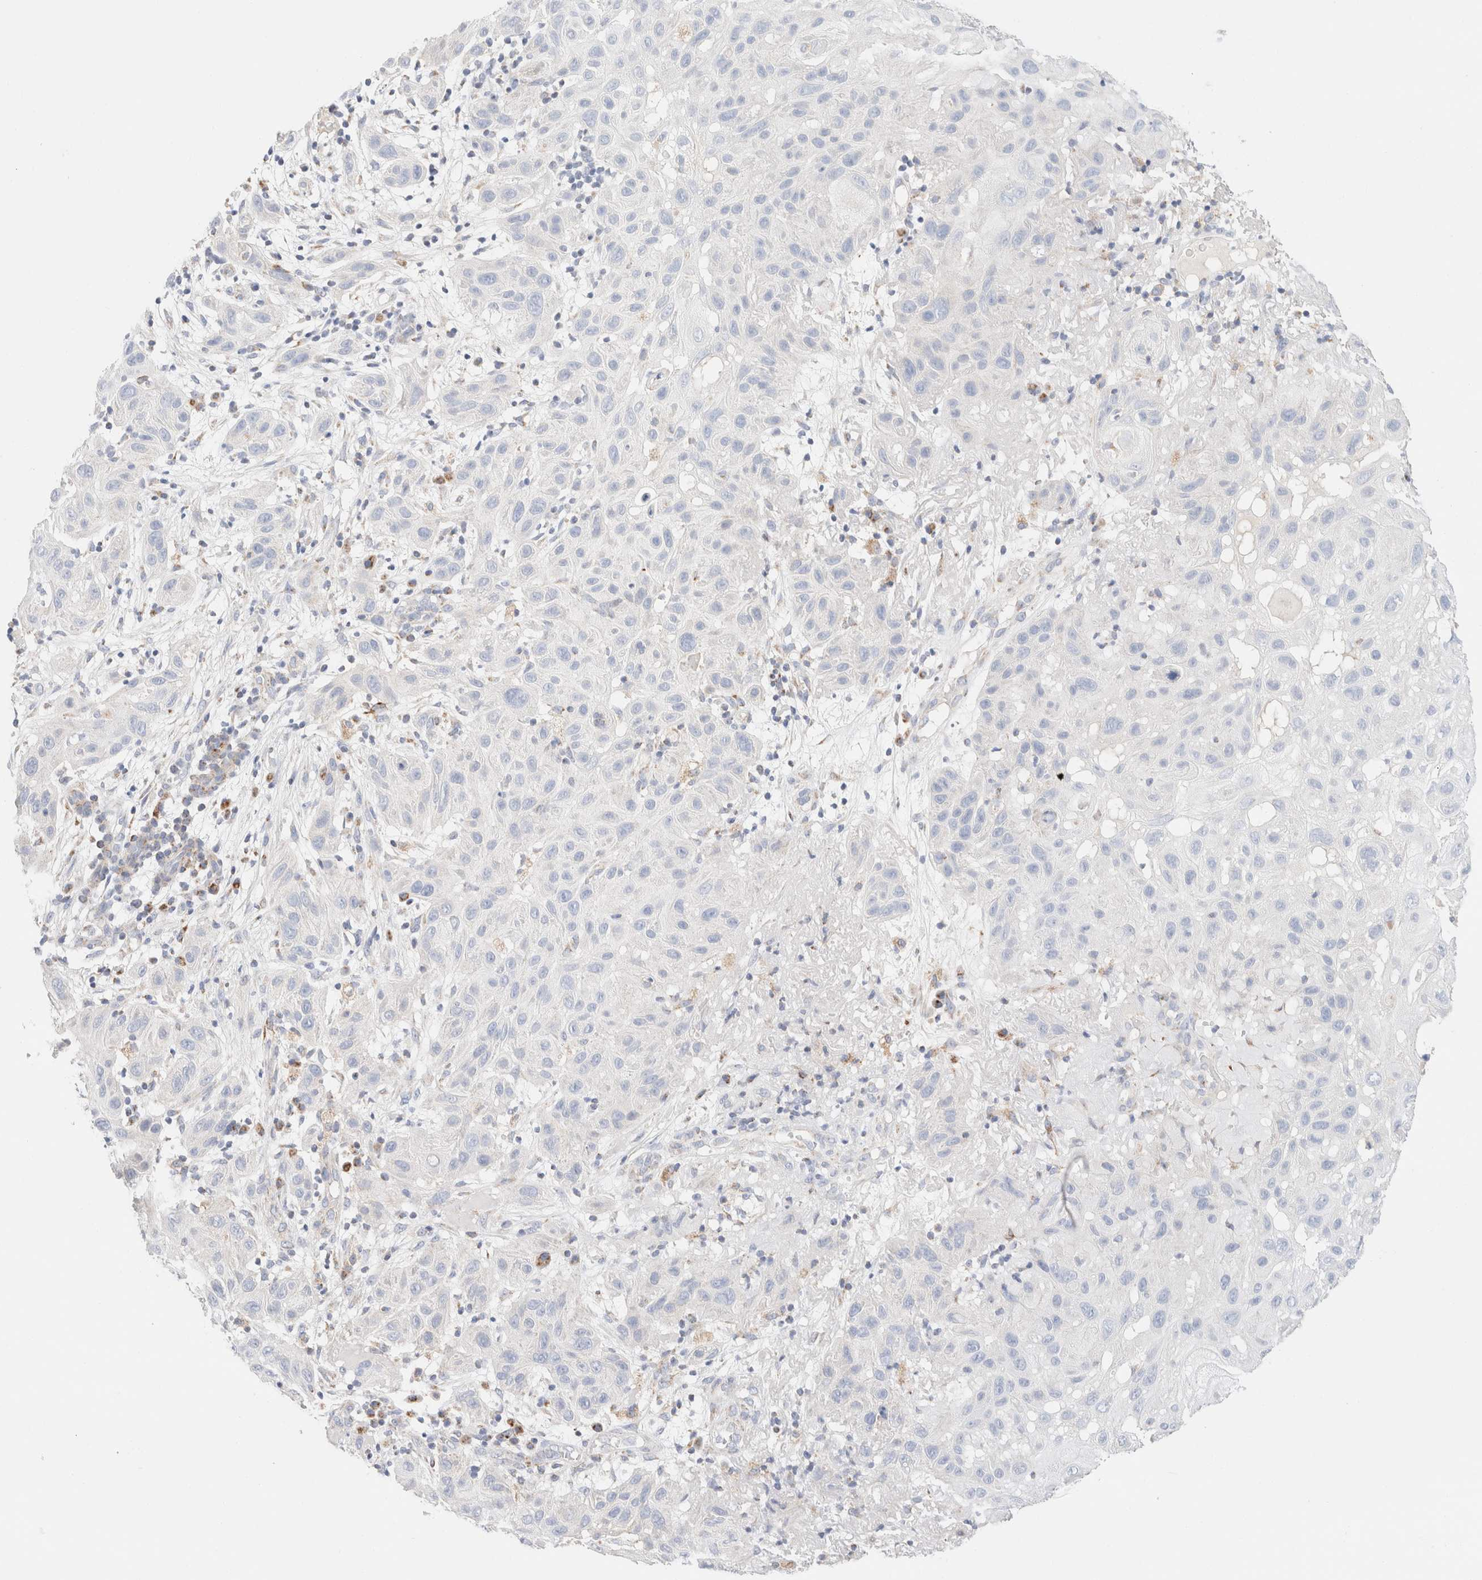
{"staining": {"intensity": "negative", "quantity": "none", "location": "none"}, "tissue": "skin cancer", "cell_type": "Tumor cells", "image_type": "cancer", "snomed": [{"axis": "morphology", "description": "Normal tissue, NOS"}, {"axis": "morphology", "description": "Squamous cell carcinoma, NOS"}, {"axis": "topography", "description": "Skin"}], "caption": "DAB immunohistochemical staining of skin cancer displays no significant expression in tumor cells.", "gene": "ATP6V1C1", "patient": {"sex": "female", "age": 96}}